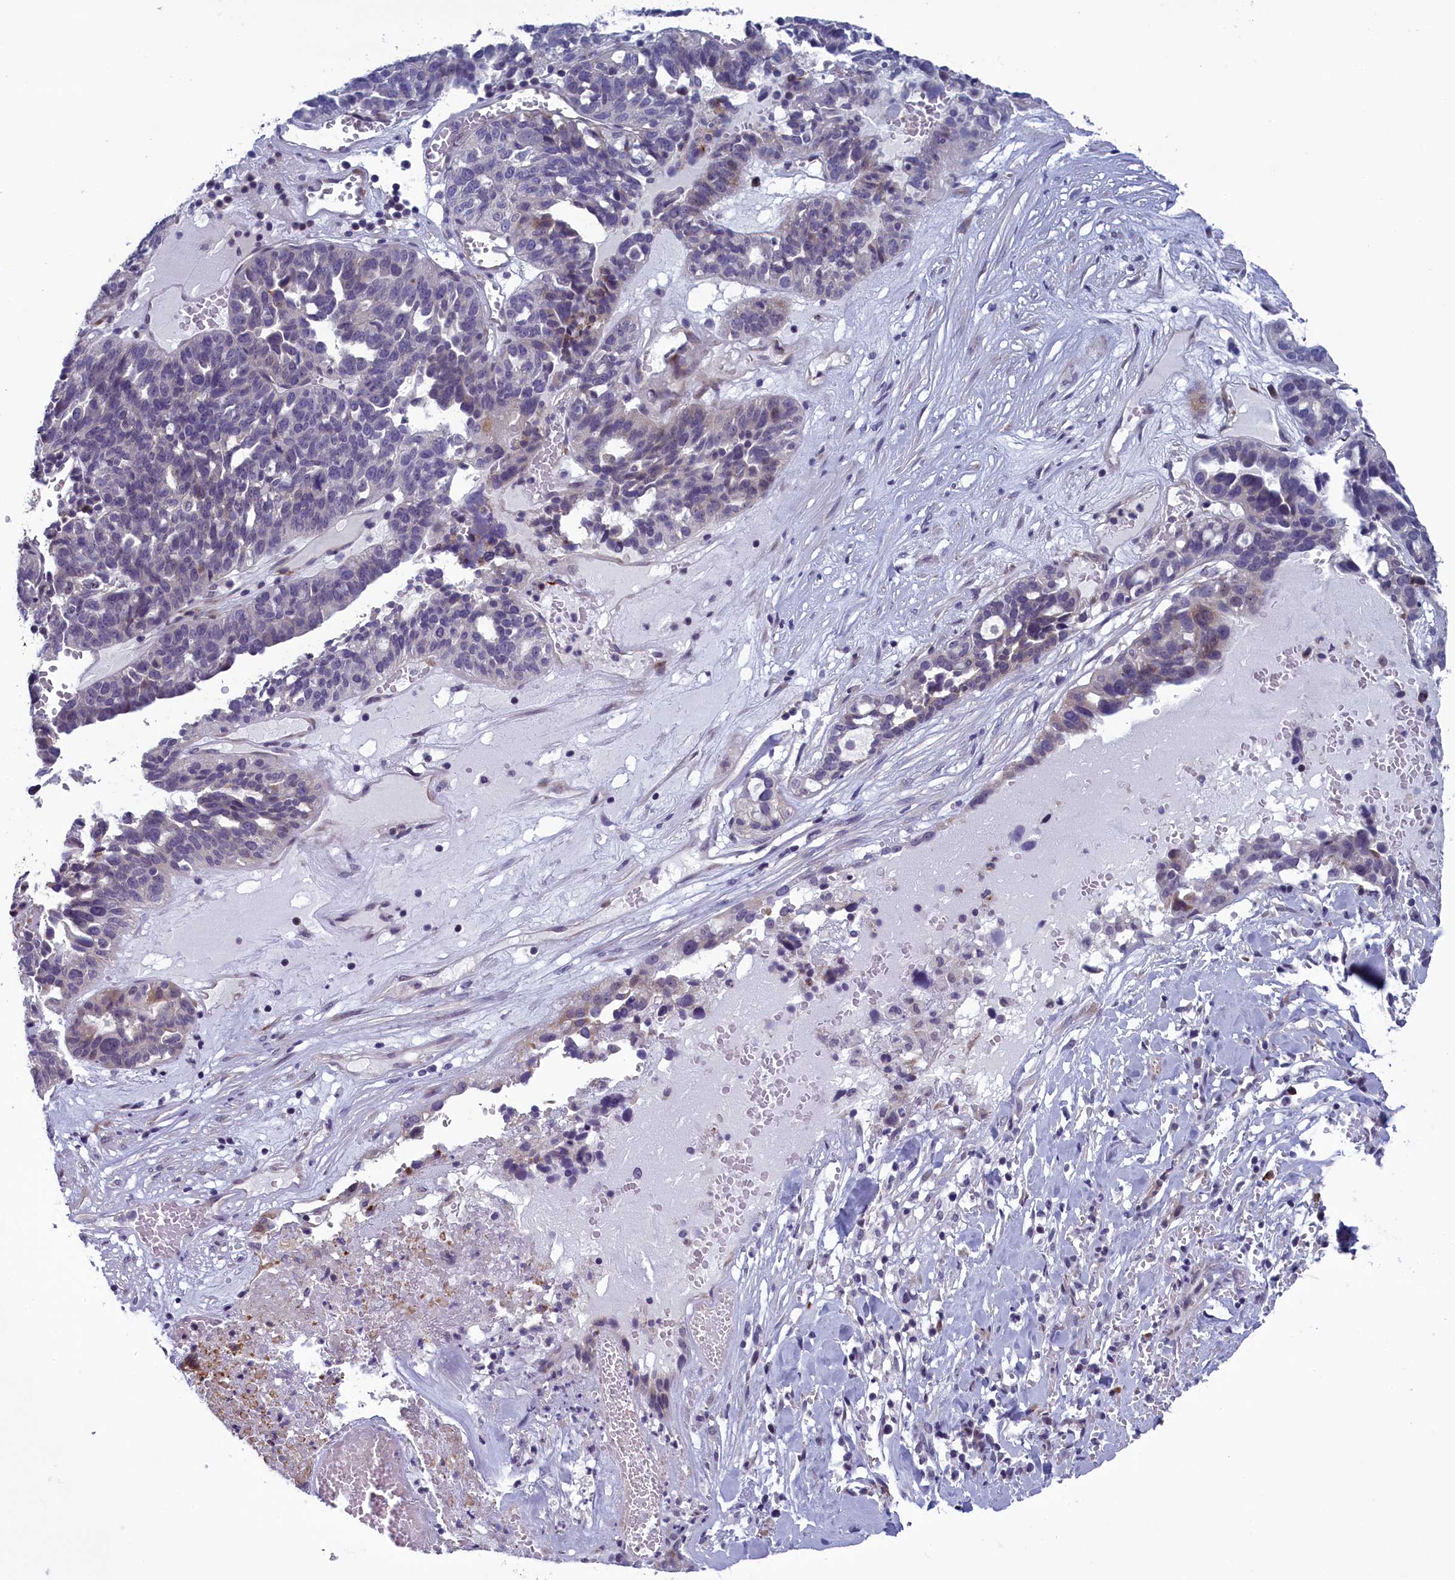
{"staining": {"intensity": "negative", "quantity": "none", "location": "none"}, "tissue": "ovarian cancer", "cell_type": "Tumor cells", "image_type": "cancer", "snomed": [{"axis": "morphology", "description": "Cystadenocarcinoma, serous, NOS"}, {"axis": "topography", "description": "Ovary"}], "caption": "Protein analysis of serous cystadenocarcinoma (ovarian) demonstrates no significant expression in tumor cells. (DAB (3,3'-diaminobenzidine) IHC with hematoxylin counter stain).", "gene": "CNEP1R1", "patient": {"sex": "female", "age": 59}}